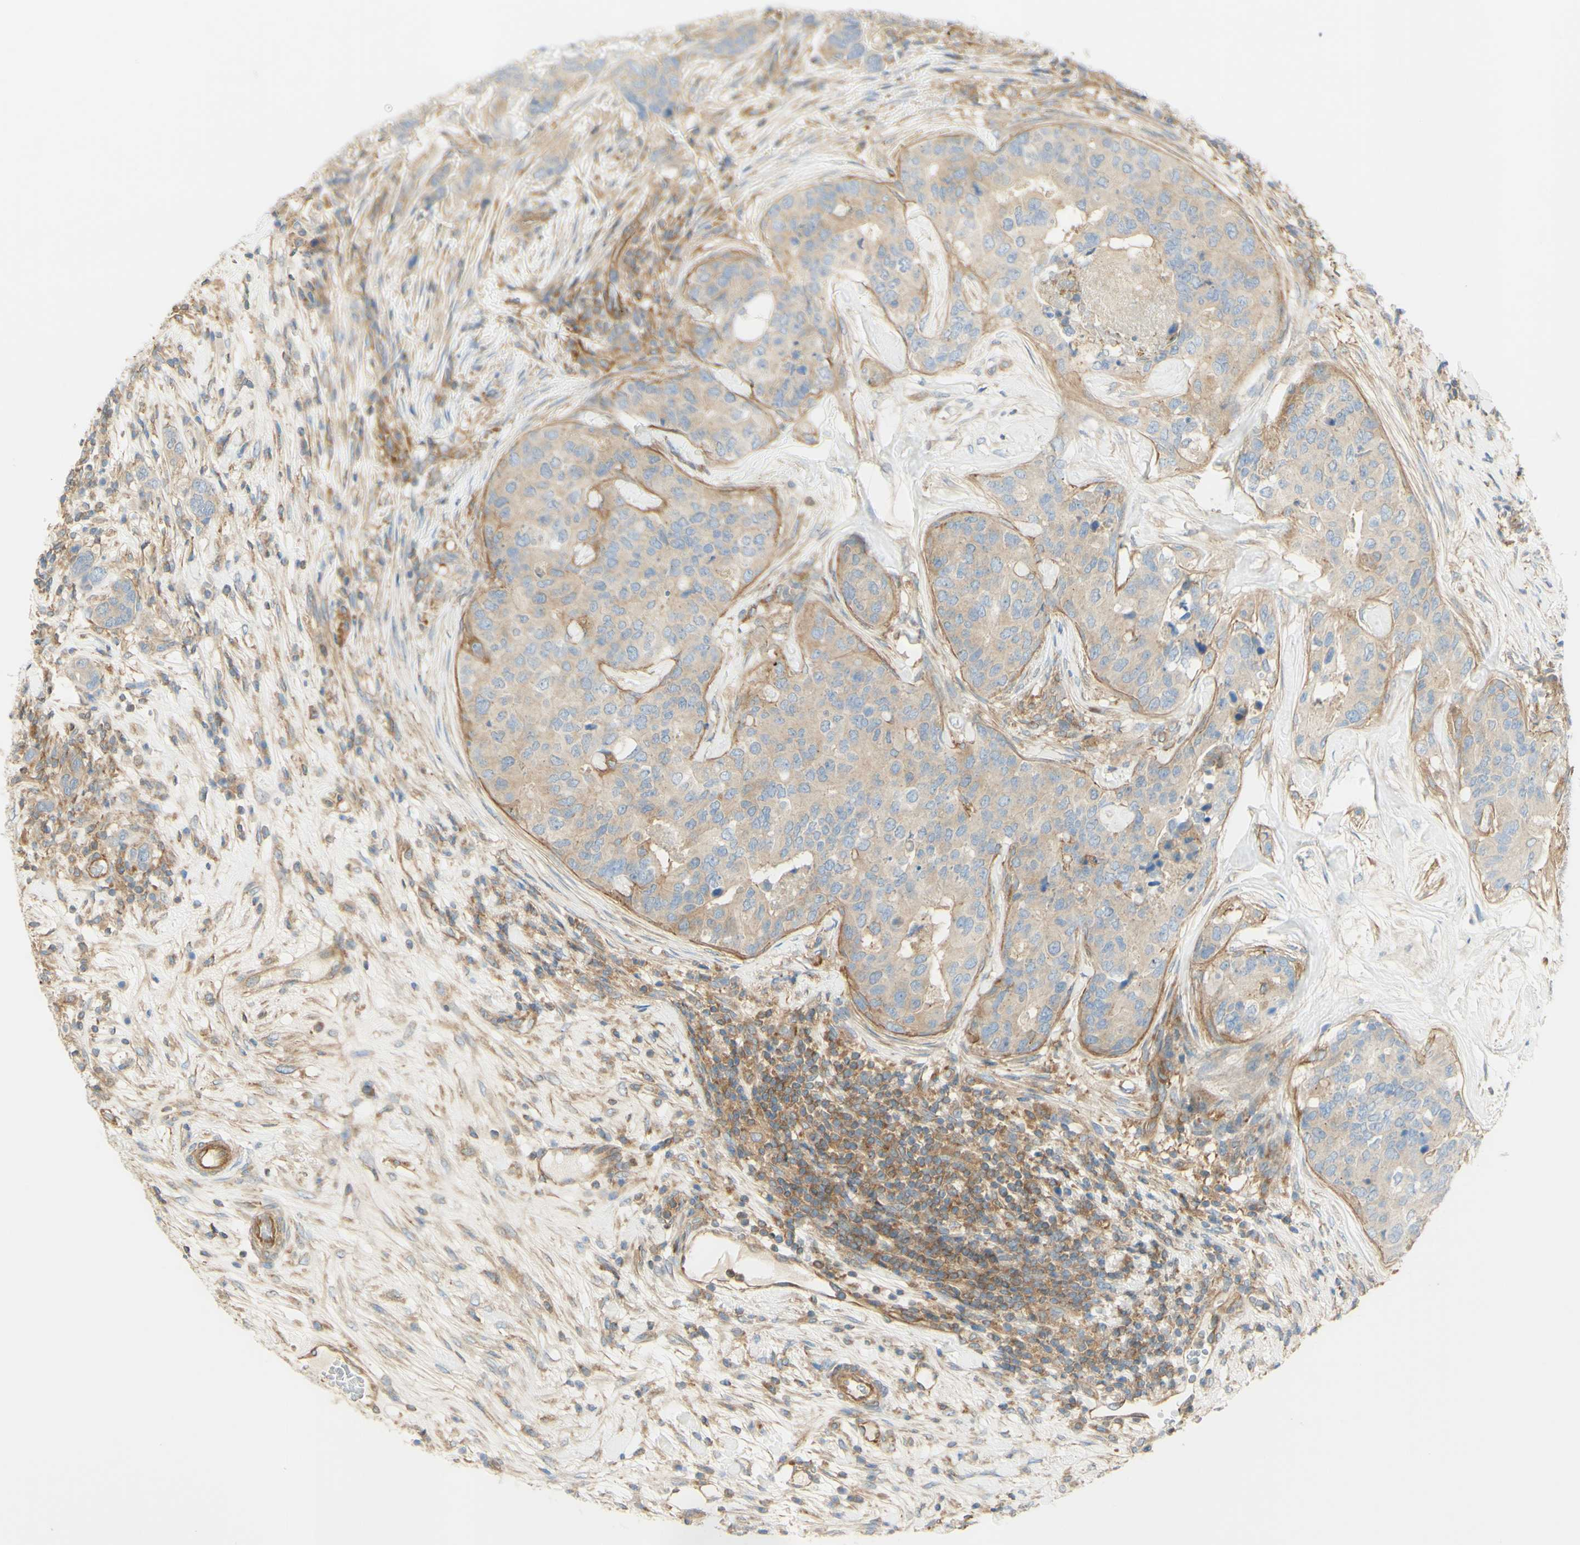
{"staining": {"intensity": "moderate", "quantity": ">75%", "location": "cytoplasmic/membranous"}, "tissue": "breast cancer", "cell_type": "Tumor cells", "image_type": "cancer", "snomed": [{"axis": "morphology", "description": "Lobular carcinoma"}, {"axis": "topography", "description": "Breast"}], "caption": "Protein analysis of breast cancer (lobular carcinoma) tissue shows moderate cytoplasmic/membranous staining in about >75% of tumor cells.", "gene": "IKBKG", "patient": {"sex": "female", "age": 59}}